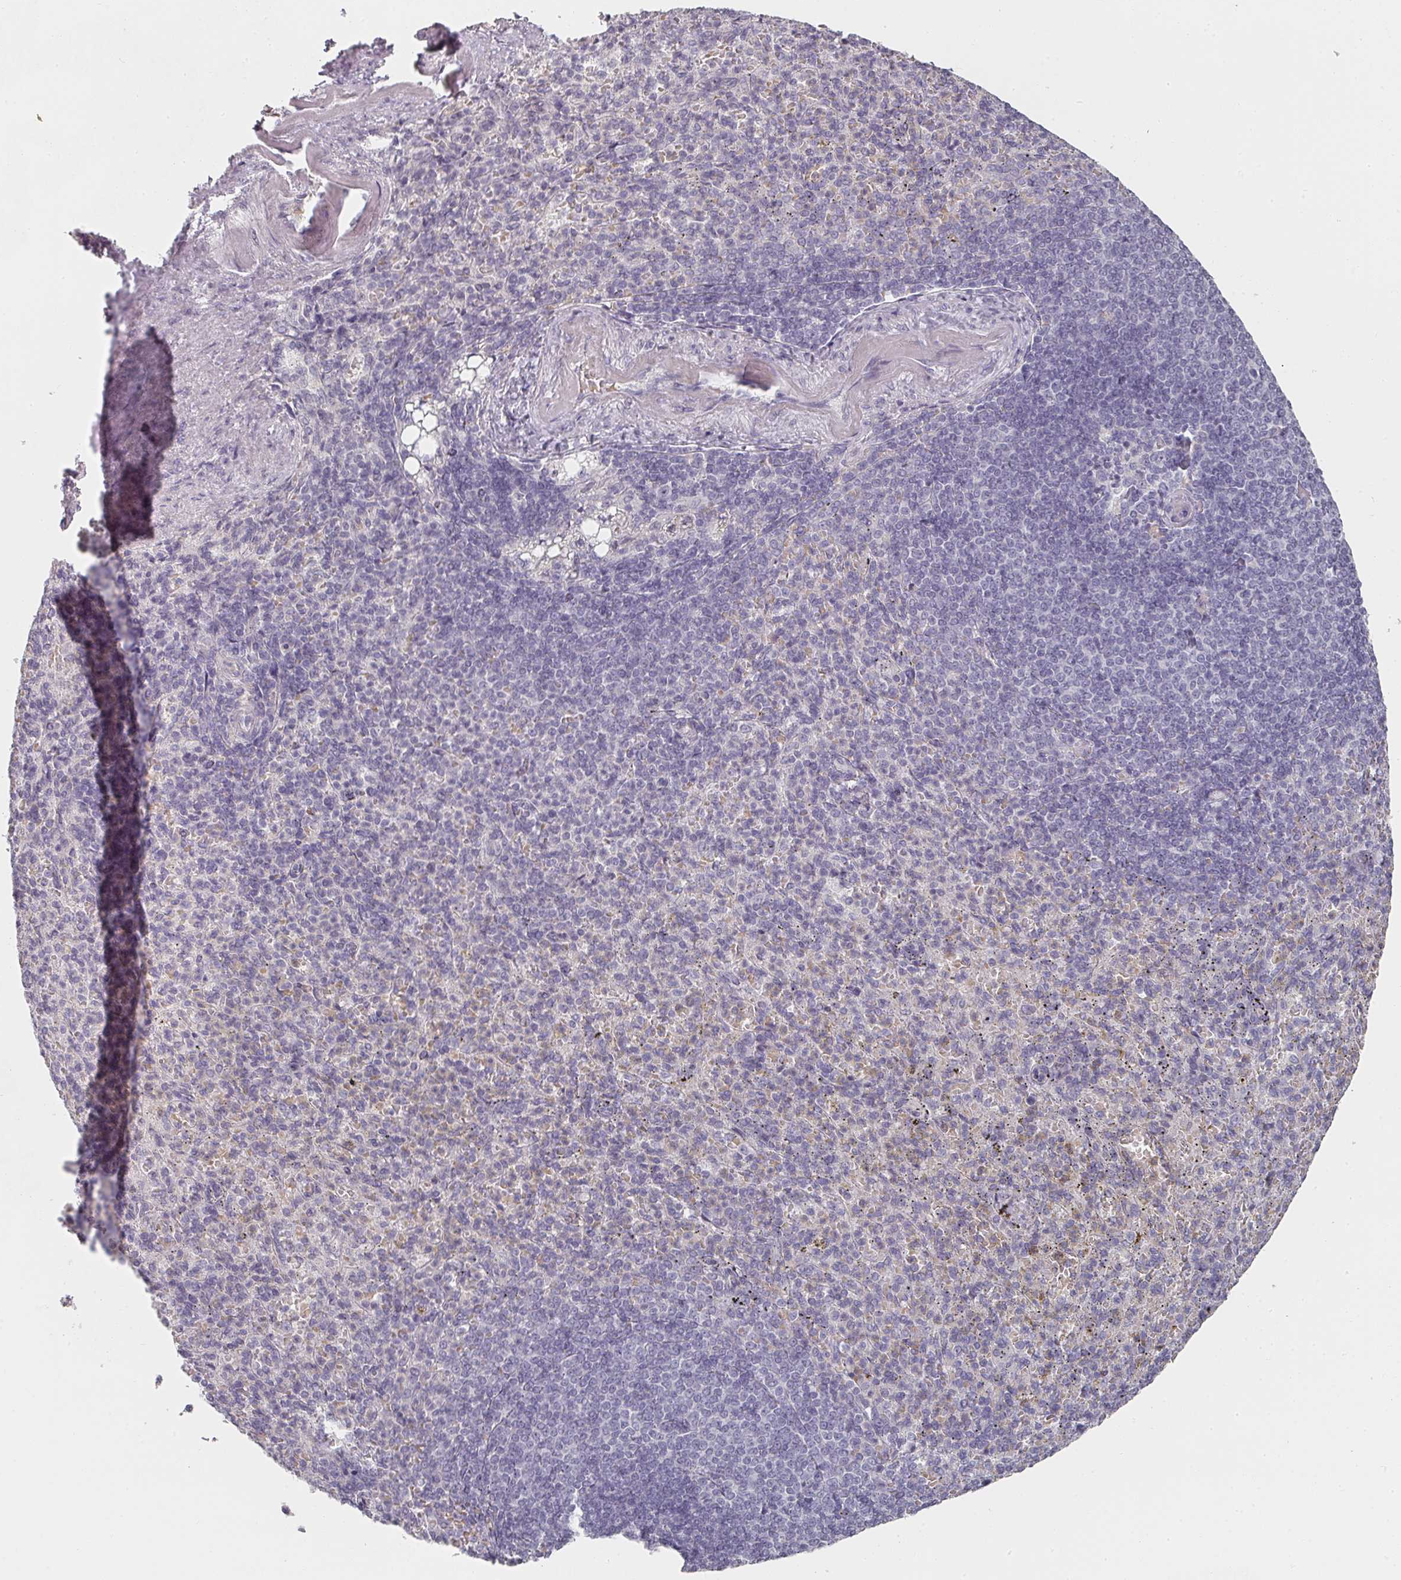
{"staining": {"intensity": "negative", "quantity": "none", "location": "none"}, "tissue": "spleen", "cell_type": "Cells in red pulp", "image_type": "normal", "snomed": [{"axis": "morphology", "description": "Normal tissue, NOS"}, {"axis": "topography", "description": "Spleen"}], "caption": "A micrograph of spleen stained for a protein demonstrates no brown staining in cells in red pulp.", "gene": "SHISA2", "patient": {"sex": "female", "age": 74}}